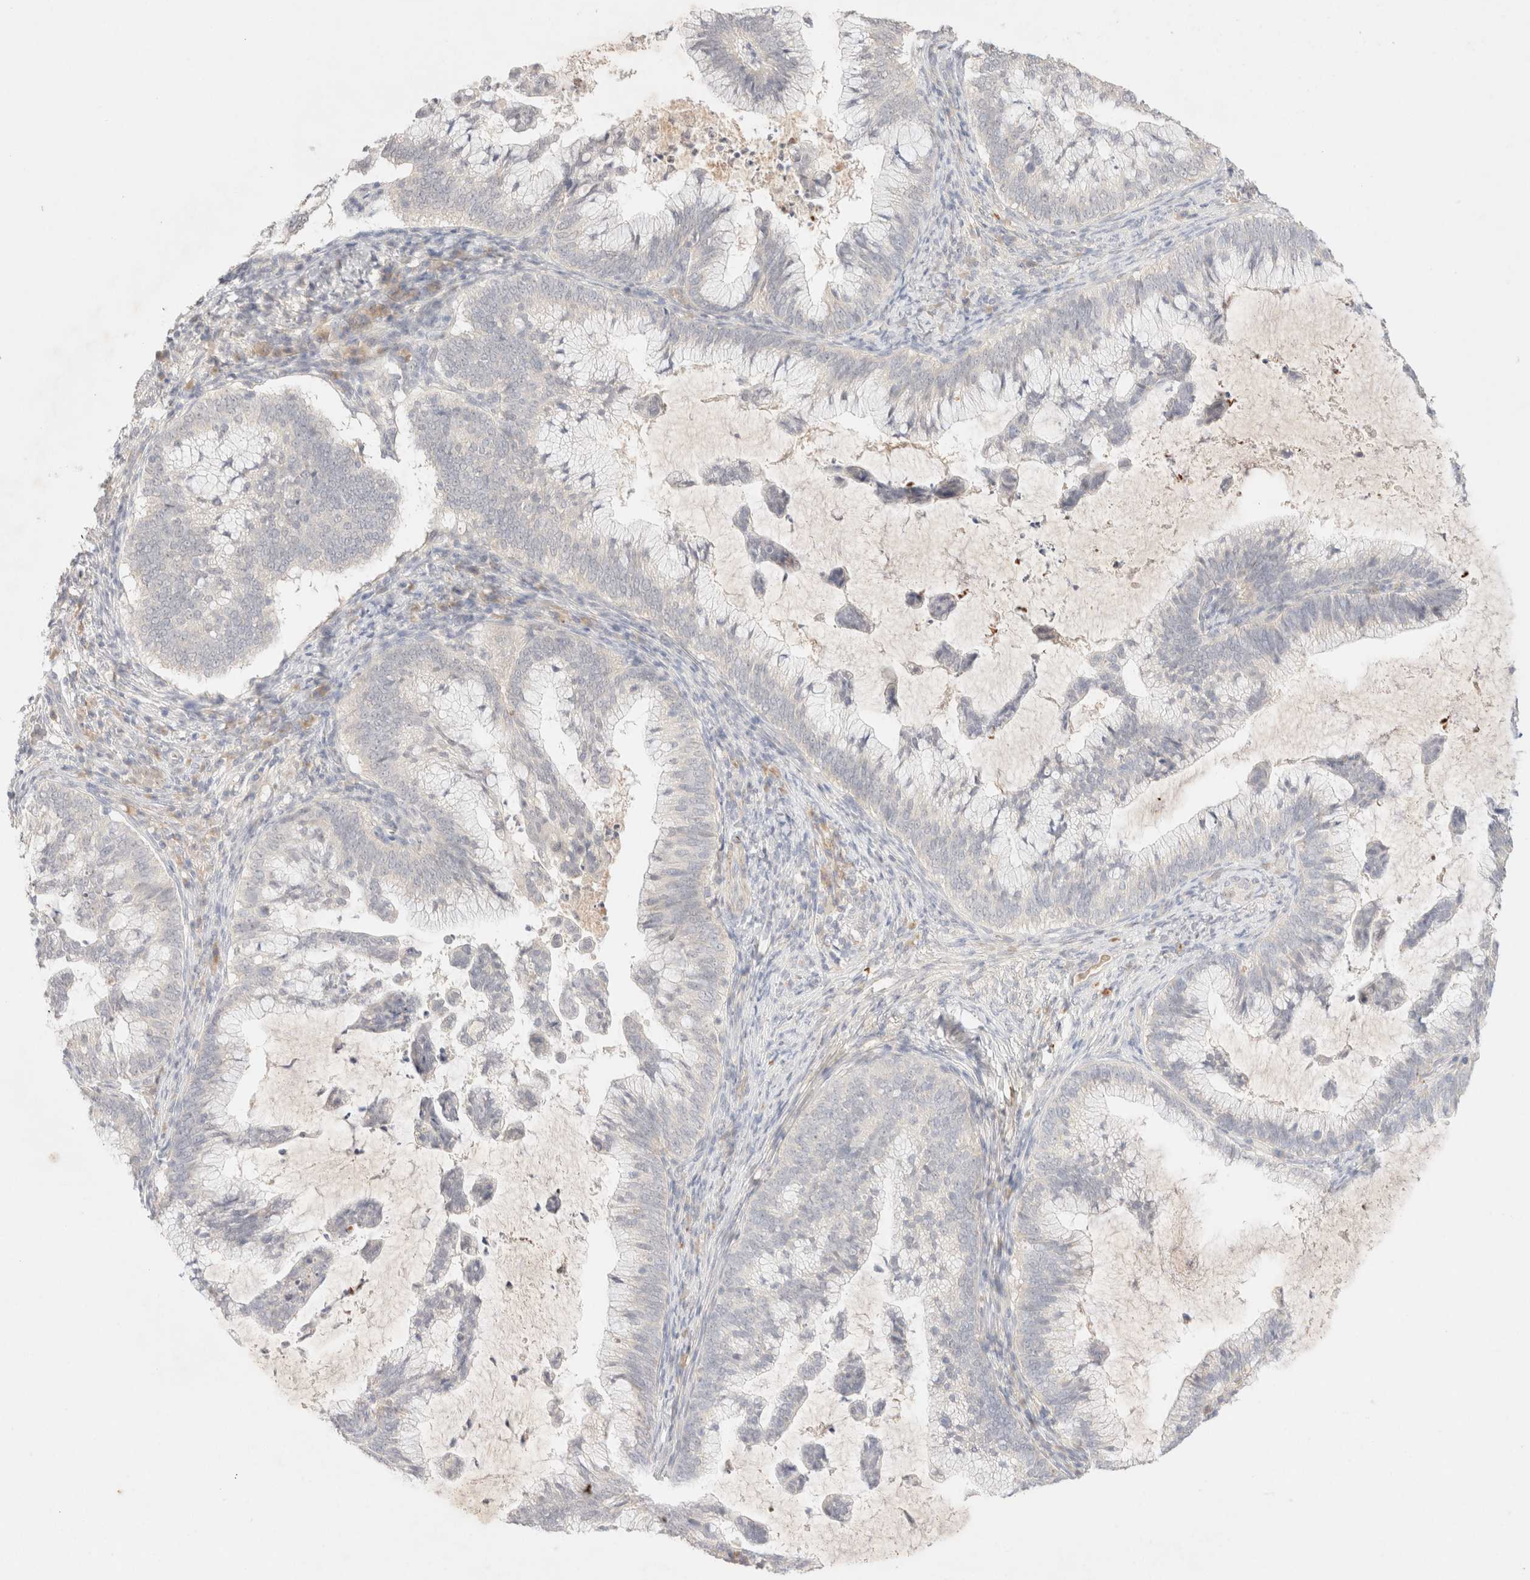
{"staining": {"intensity": "negative", "quantity": "none", "location": "none"}, "tissue": "cervical cancer", "cell_type": "Tumor cells", "image_type": "cancer", "snomed": [{"axis": "morphology", "description": "Adenocarcinoma, NOS"}, {"axis": "topography", "description": "Cervix"}], "caption": "Human cervical cancer stained for a protein using IHC demonstrates no expression in tumor cells.", "gene": "SNTB1", "patient": {"sex": "female", "age": 36}}